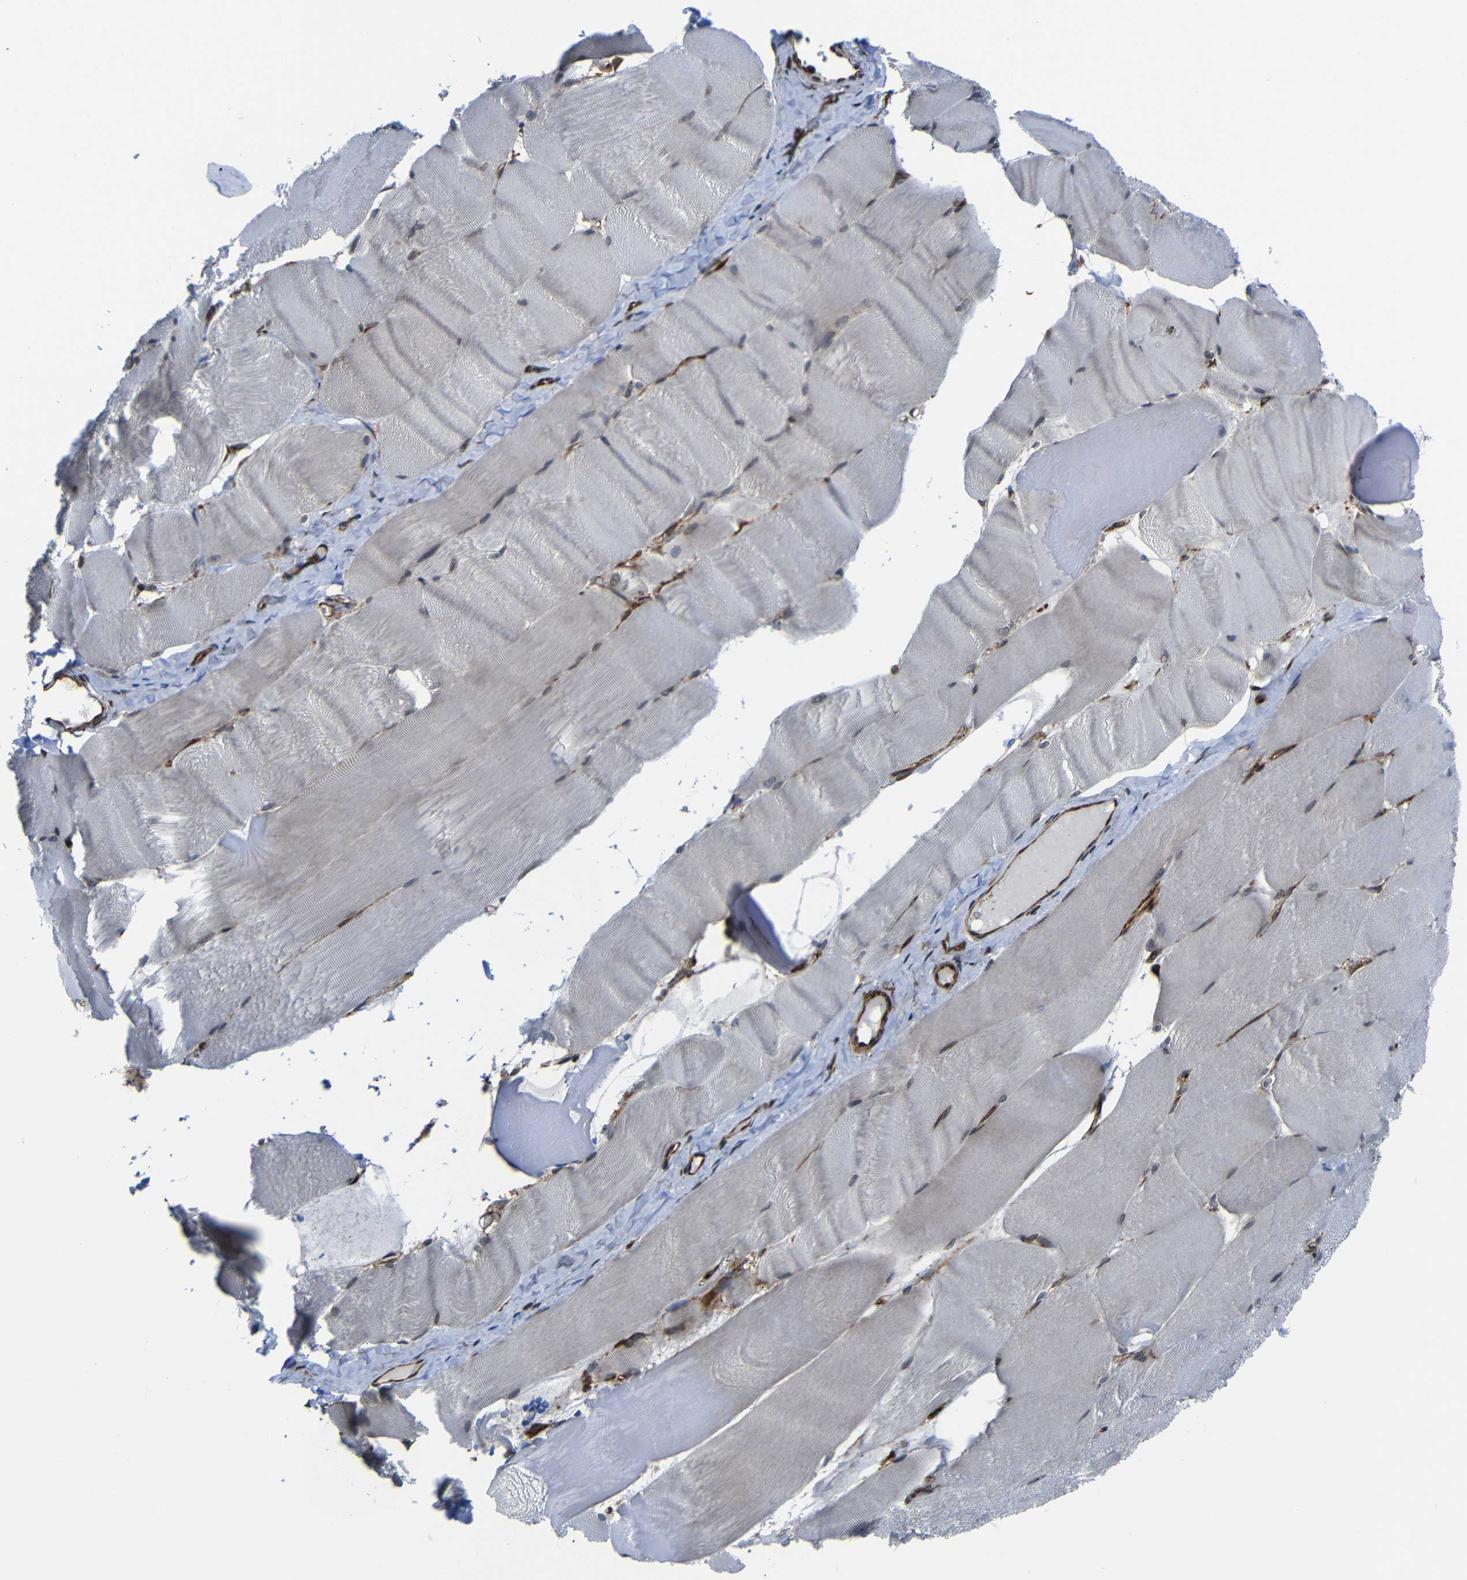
{"staining": {"intensity": "negative", "quantity": "none", "location": "none"}, "tissue": "skeletal muscle", "cell_type": "Myocytes", "image_type": "normal", "snomed": [{"axis": "morphology", "description": "Normal tissue, NOS"}, {"axis": "morphology", "description": "Squamous cell carcinoma, NOS"}, {"axis": "topography", "description": "Skeletal muscle"}], "caption": "Image shows no protein expression in myocytes of benign skeletal muscle.", "gene": "KIAA0513", "patient": {"sex": "male", "age": 51}}